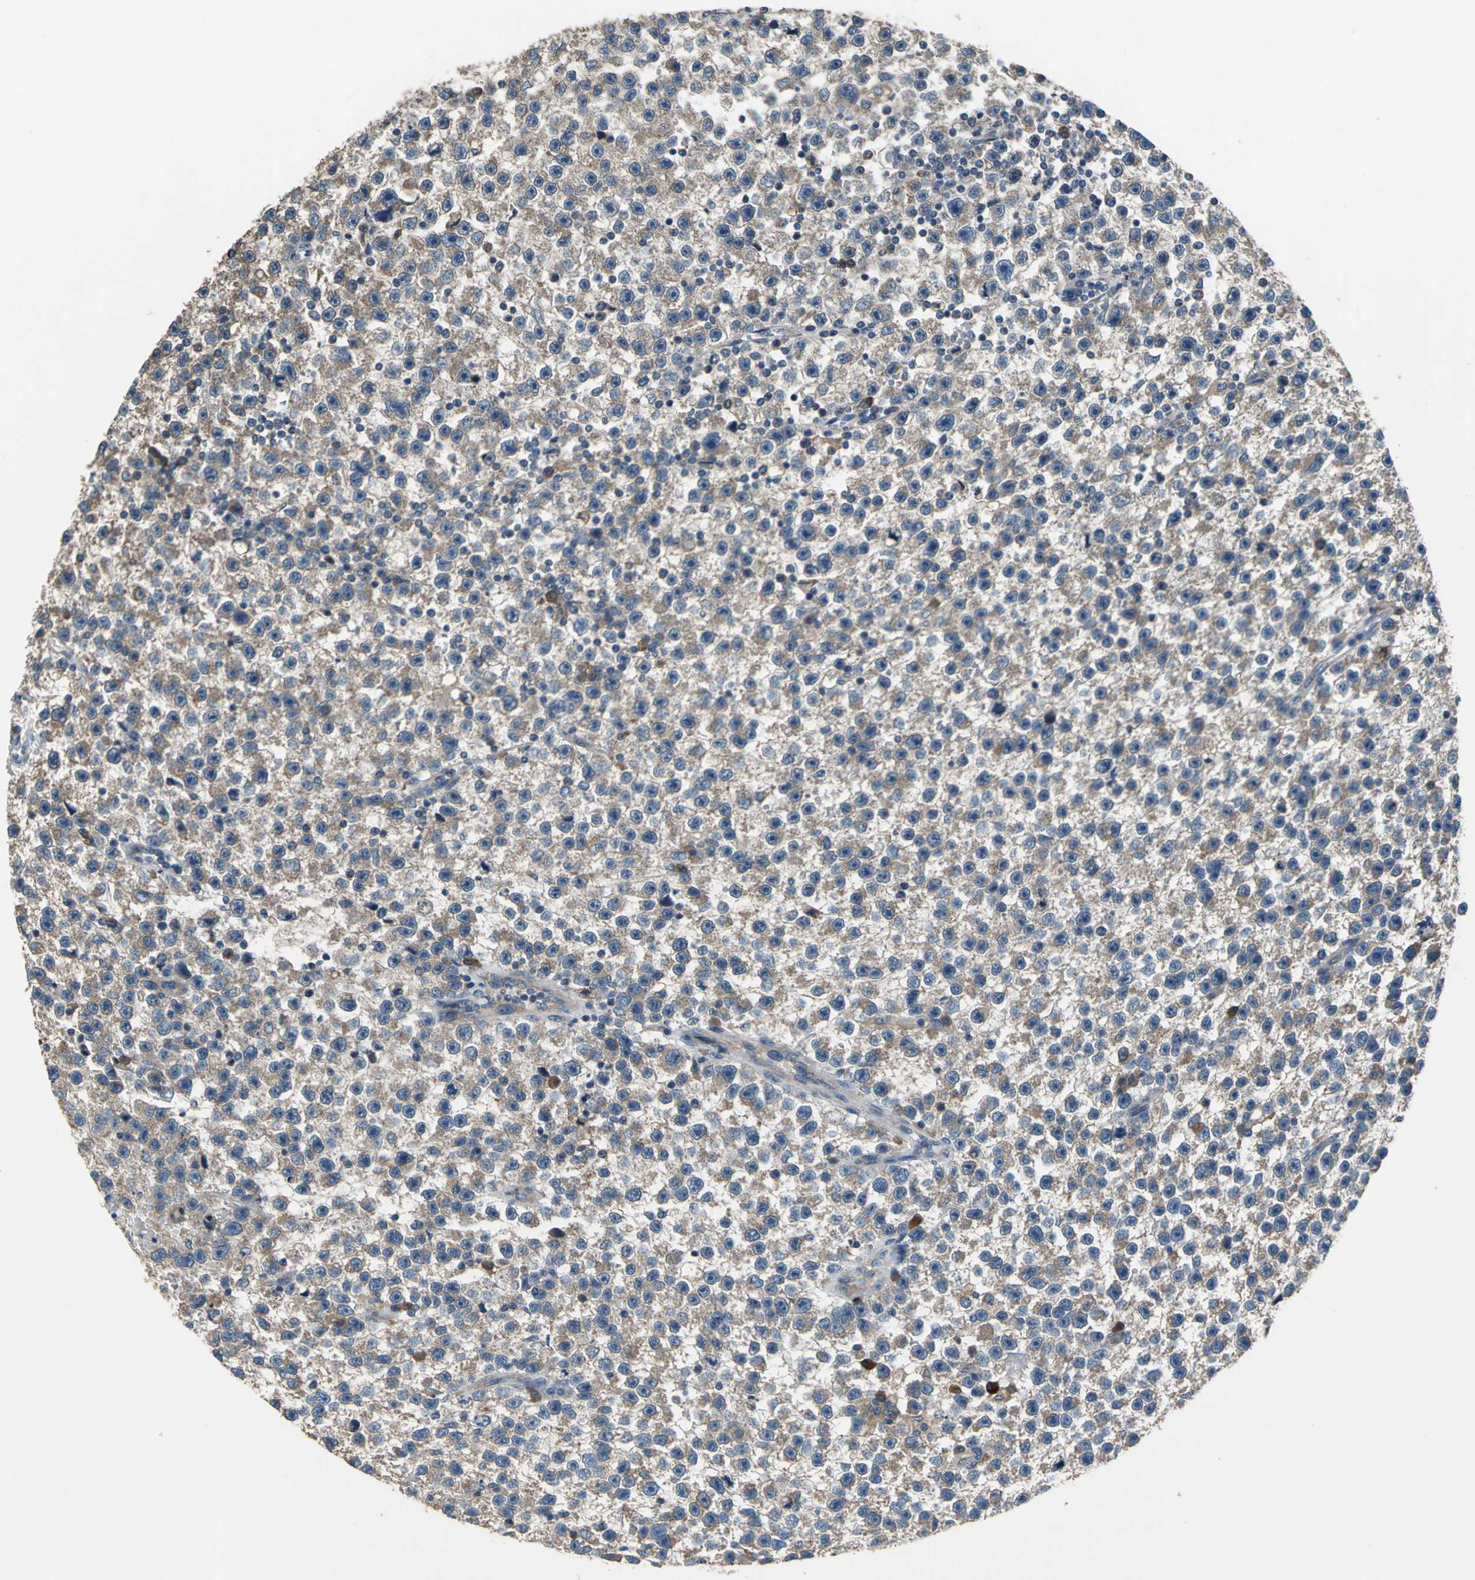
{"staining": {"intensity": "moderate", "quantity": ">75%", "location": "cytoplasmic/membranous"}, "tissue": "testis cancer", "cell_type": "Tumor cells", "image_type": "cancer", "snomed": [{"axis": "morphology", "description": "Seminoma, NOS"}, {"axis": "topography", "description": "Testis"}], "caption": "Moderate cytoplasmic/membranous positivity is seen in approximately >75% of tumor cells in seminoma (testis).", "gene": "HEPH", "patient": {"sex": "male", "age": 33}}